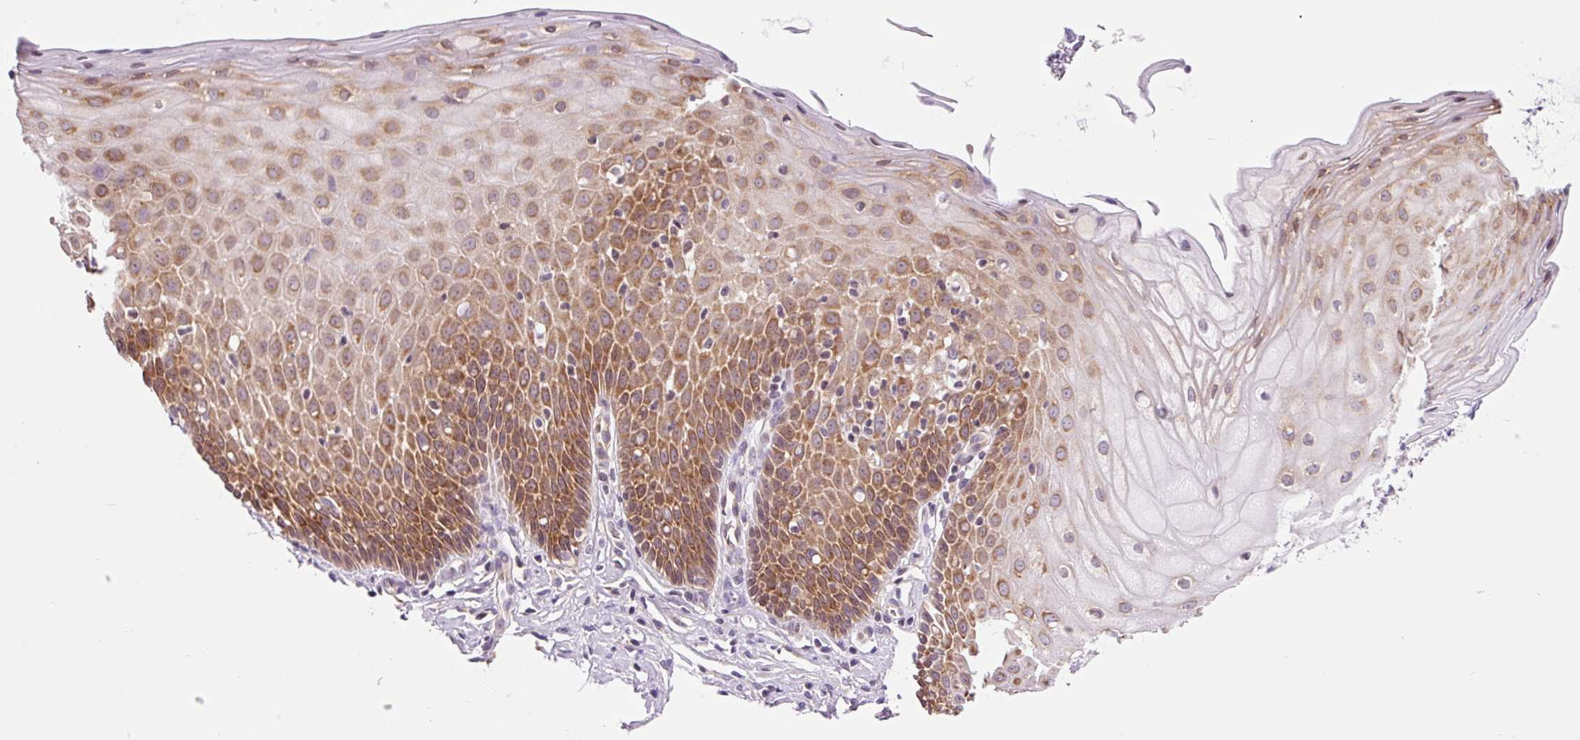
{"staining": {"intensity": "moderate", "quantity": ">75%", "location": "cytoplasmic/membranous"}, "tissue": "cervix", "cell_type": "Glandular cells", "image_type": "normal", "snomed": [{"axis": "morphology", "description": "Normal tissue, NOS"}, {"axis": "topography", "description": "Cervix"}], "caption": "A photomicrograph of human cervix stained for a protein reveals moderate cytoplasmic/membranous brown staining in glandular cells.", "gene": "RPL41", "patient": {"sex": "female", "age": 36}}